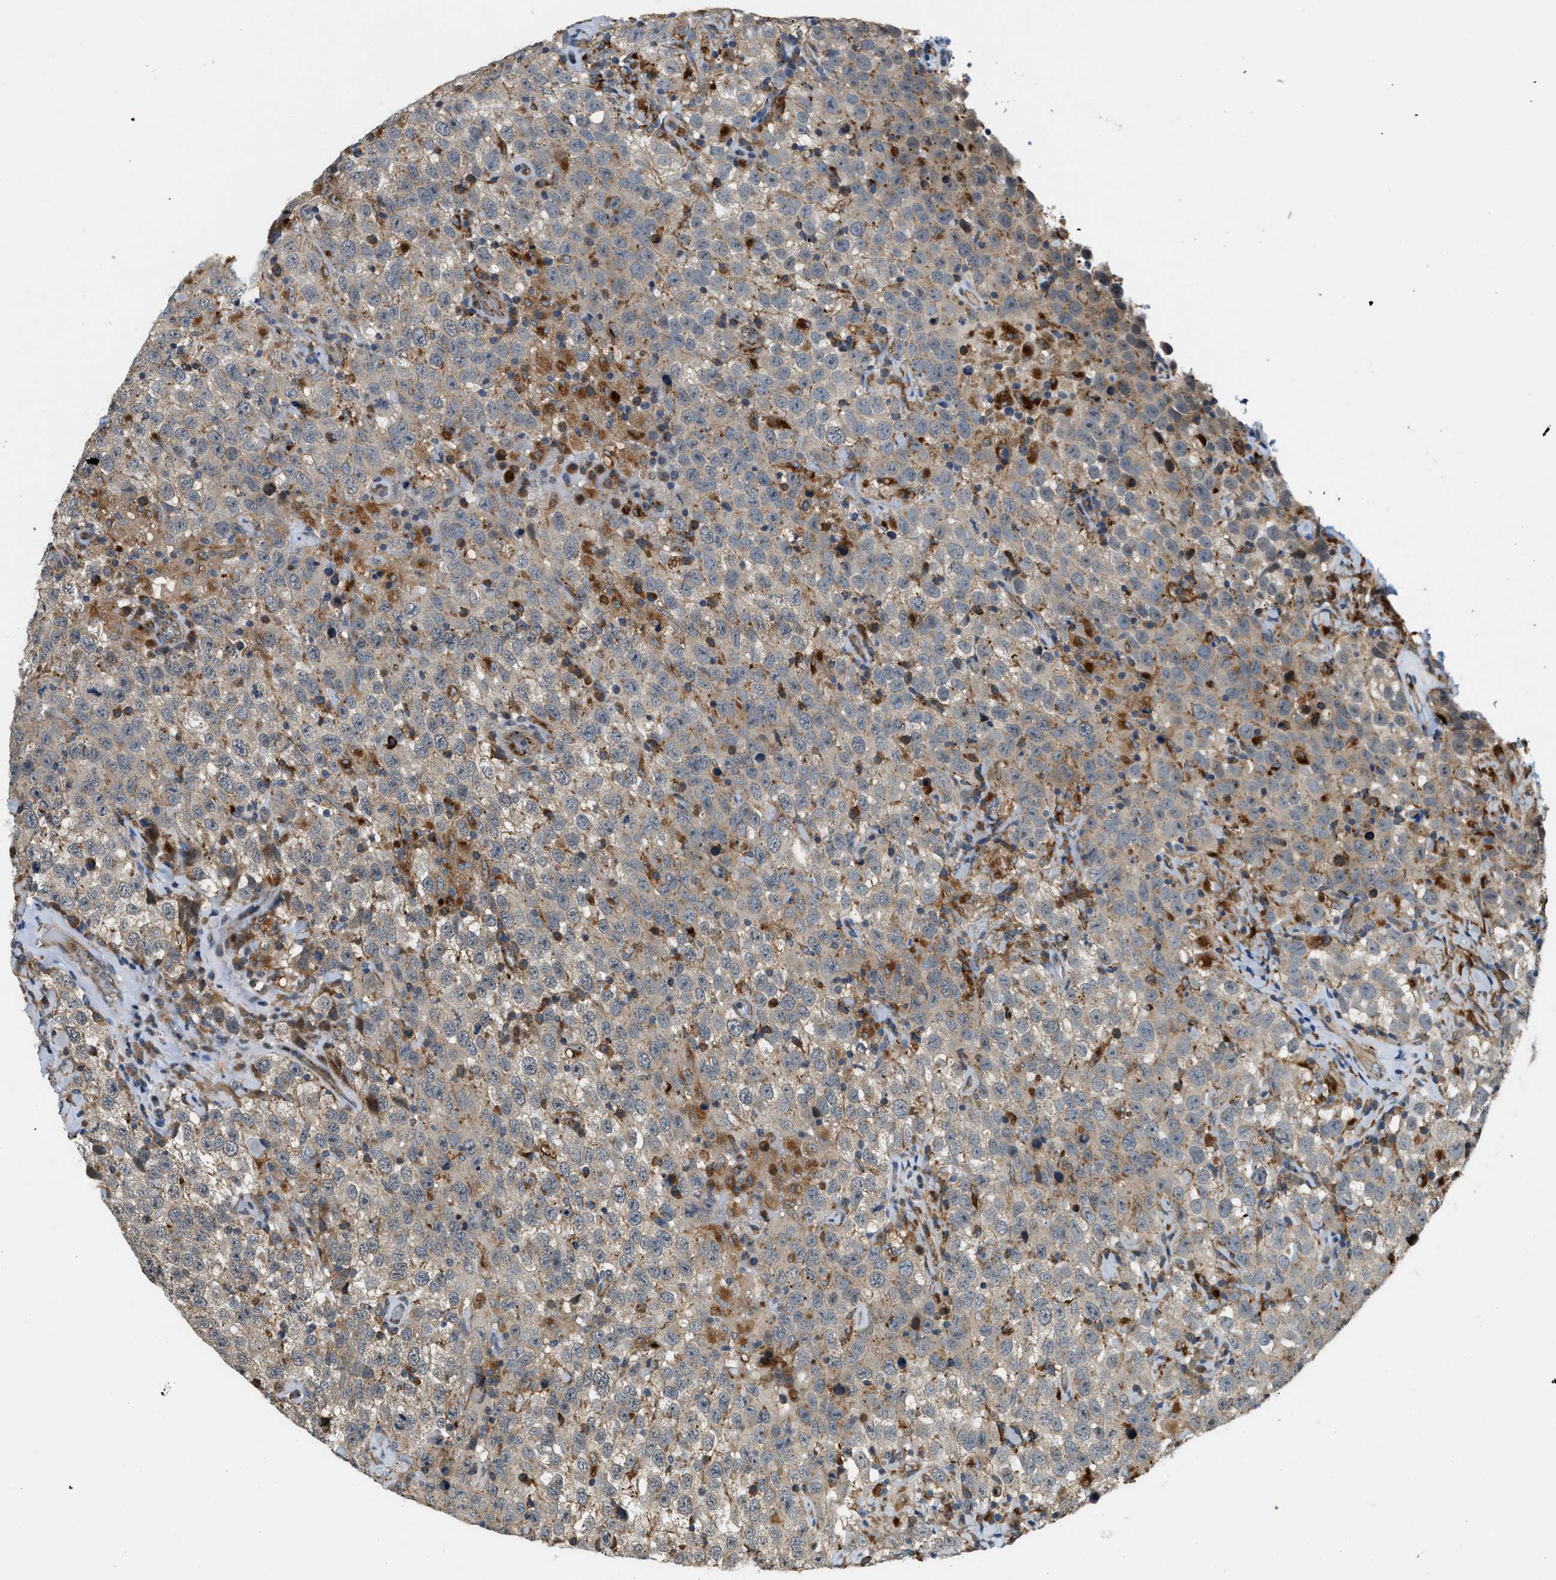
{"staining": {"intensity": "weak", "quantity": "25%-75%", "location": "cytoplasmic/membranous"}, "tissue": "testis cancer", "cell_type": "Tumor cells", "image_type": "cancer", "snomed": [{"axis": "morphology", "description": "Seminoma, NOS"}, {"axis": "topography", "description": "Testis"}], "caption": "About 25%-75% of tumor cells in human testis seminoma demonstrate weak cytoplasmic/membranous protein expression as visualized by brown immunohistochemical staining.", "gene": "STARD3NL", "patient": {"sex": "male", "age": 41}}